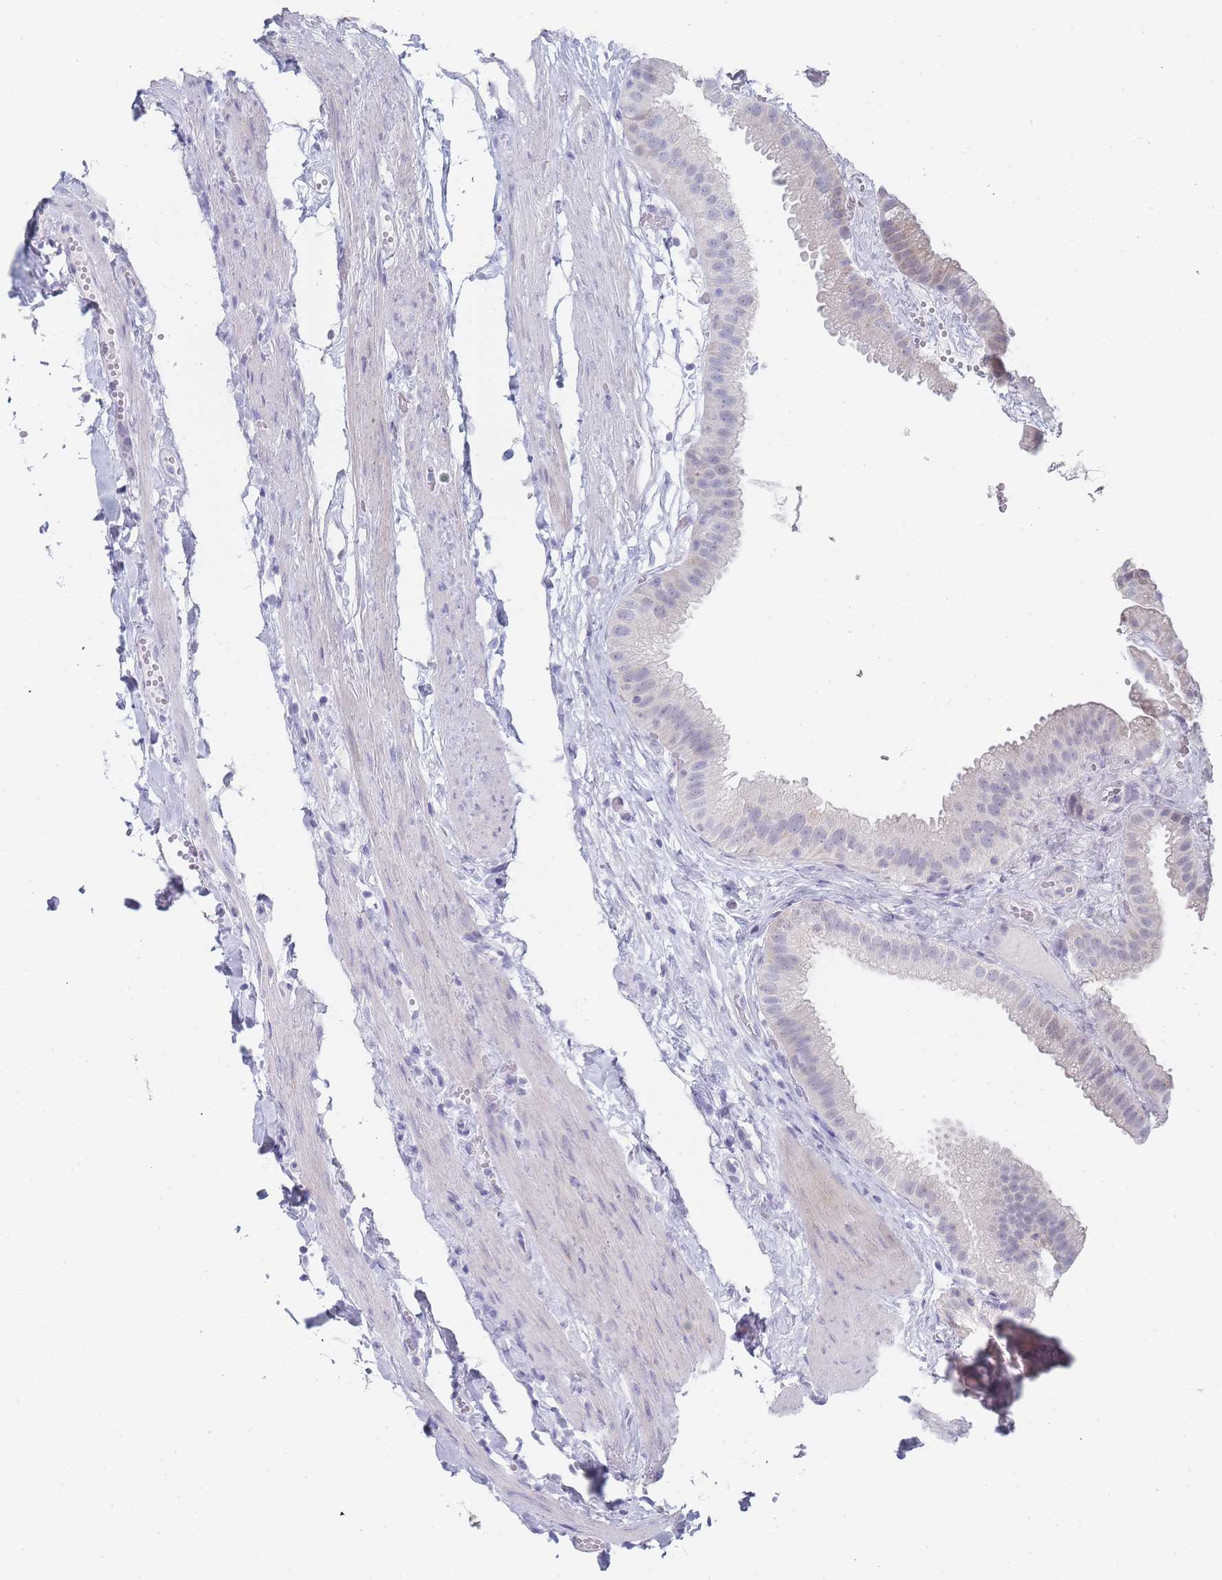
{"staining": {"intensity": "negative", "quantity": "none", "location": "none"}, "tissue": "gallbladder", "cell_type": "Glandular cells", "image_type": "normal", "snomed": [{"axis": "morphology", "description": "Normal tissue, NOS"}, {"axis": "topography", "description": "Gallbladder"}], "caption": "This photomicrograph is of unremarkable gallbladder stained with IHC to label a protein in brown with the nuclei are counter-stained blue. There is no expression in glandular cells. Brightfield microscopy of immunohistochemistry (IHC) stained with DAB (3,3'-diaminobenzidine) (brown) and hematoxylin (blue), captured at high magnification.", "gene": "IMPG1", "patient": {"sex": "female", "age": 61}}